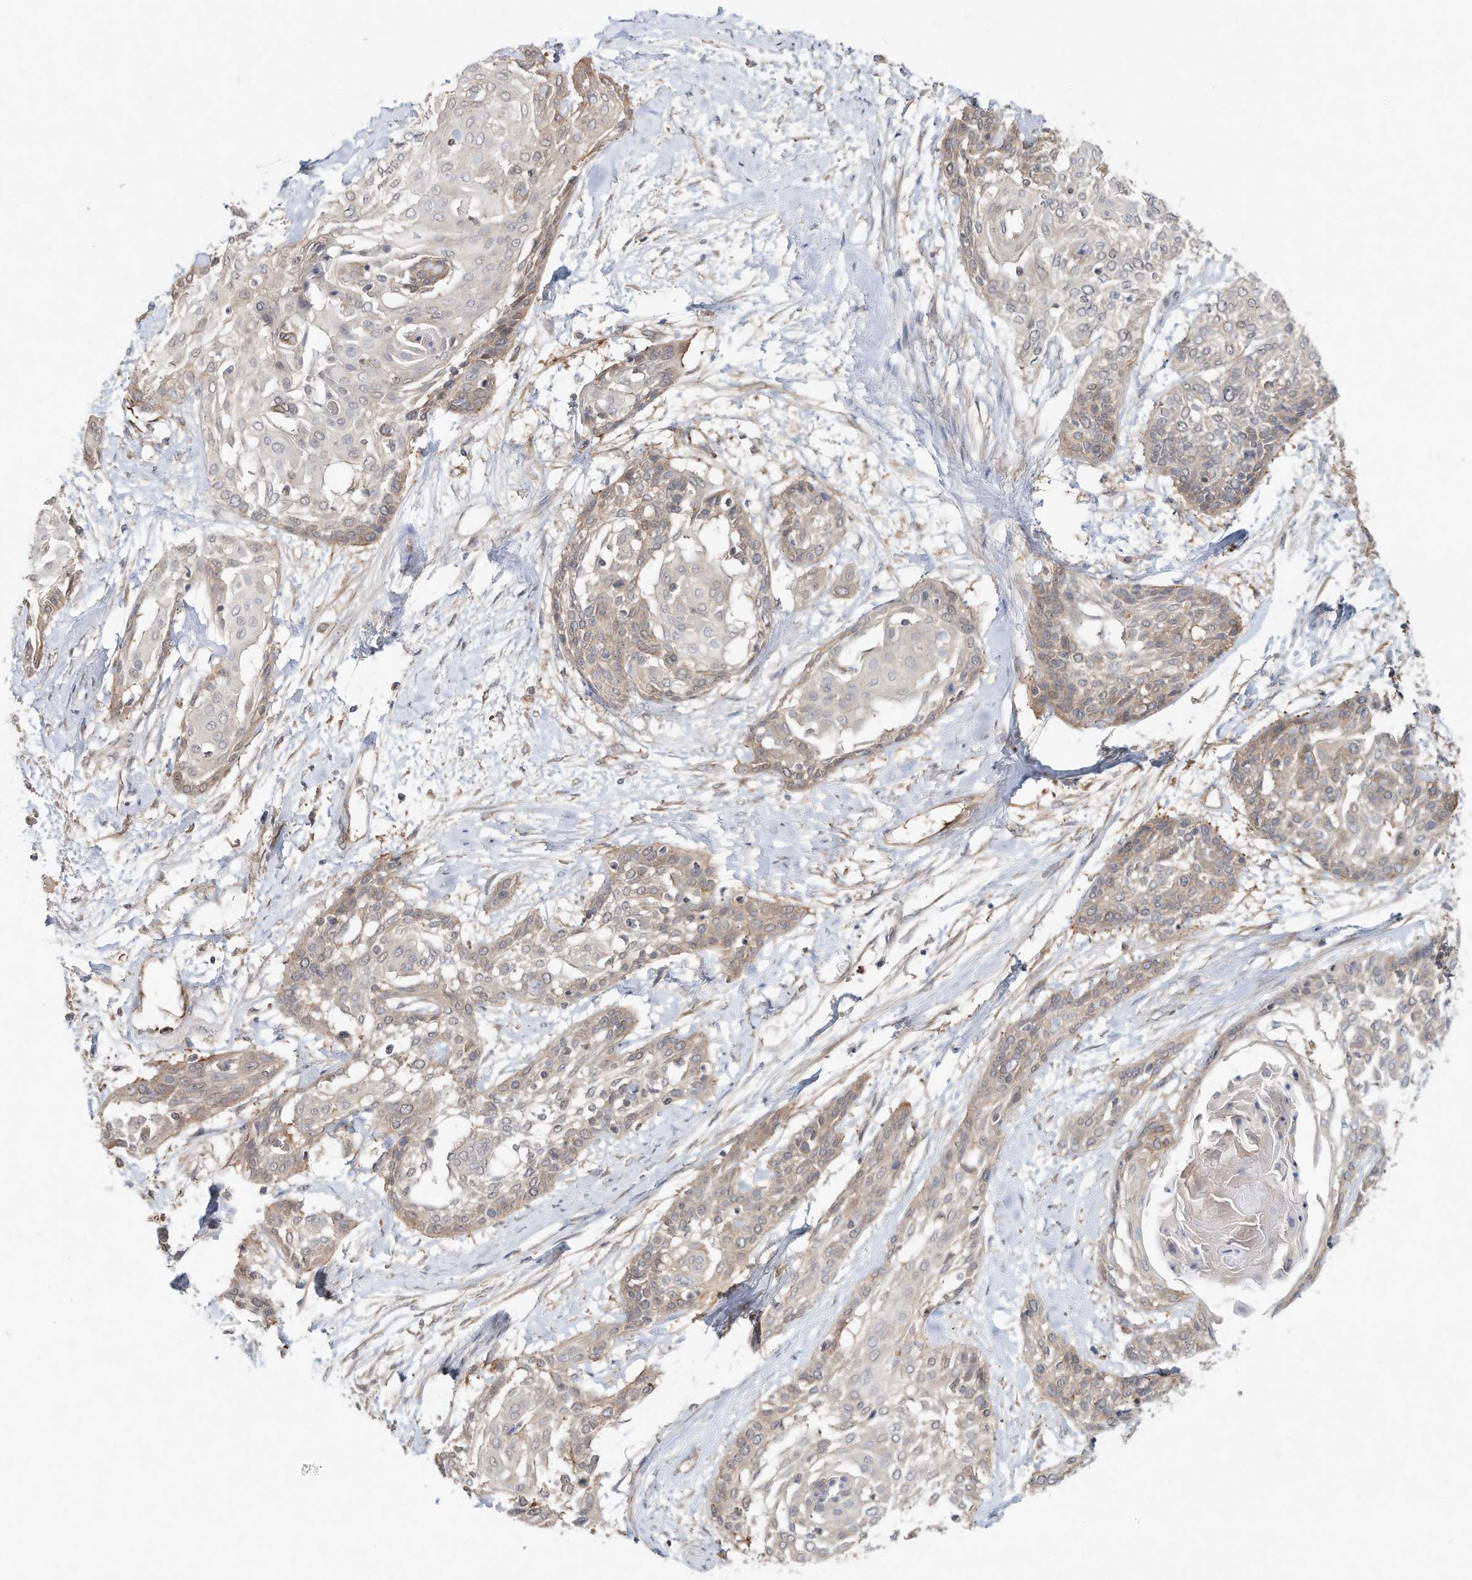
{"staining": {"intensity": "weak", "quantity": "<25%", "location": "cytoplasmic/membranous"}, "tissue": "cervical cancer", "cell_type": "Tumor cells", "image_type": "cancer", "snomed": [{"axis": "morphology", "description": "Squamous cell carcinoma, NOS"}, {"axis": "topography", "description": "Cervix"}], "caption": "Tumor cells show no significant protein positivity in cervical cancer (squamous cell carcinoma).", "gene": "HTR5A", "patient": {"sex": "female", "age": 57}}